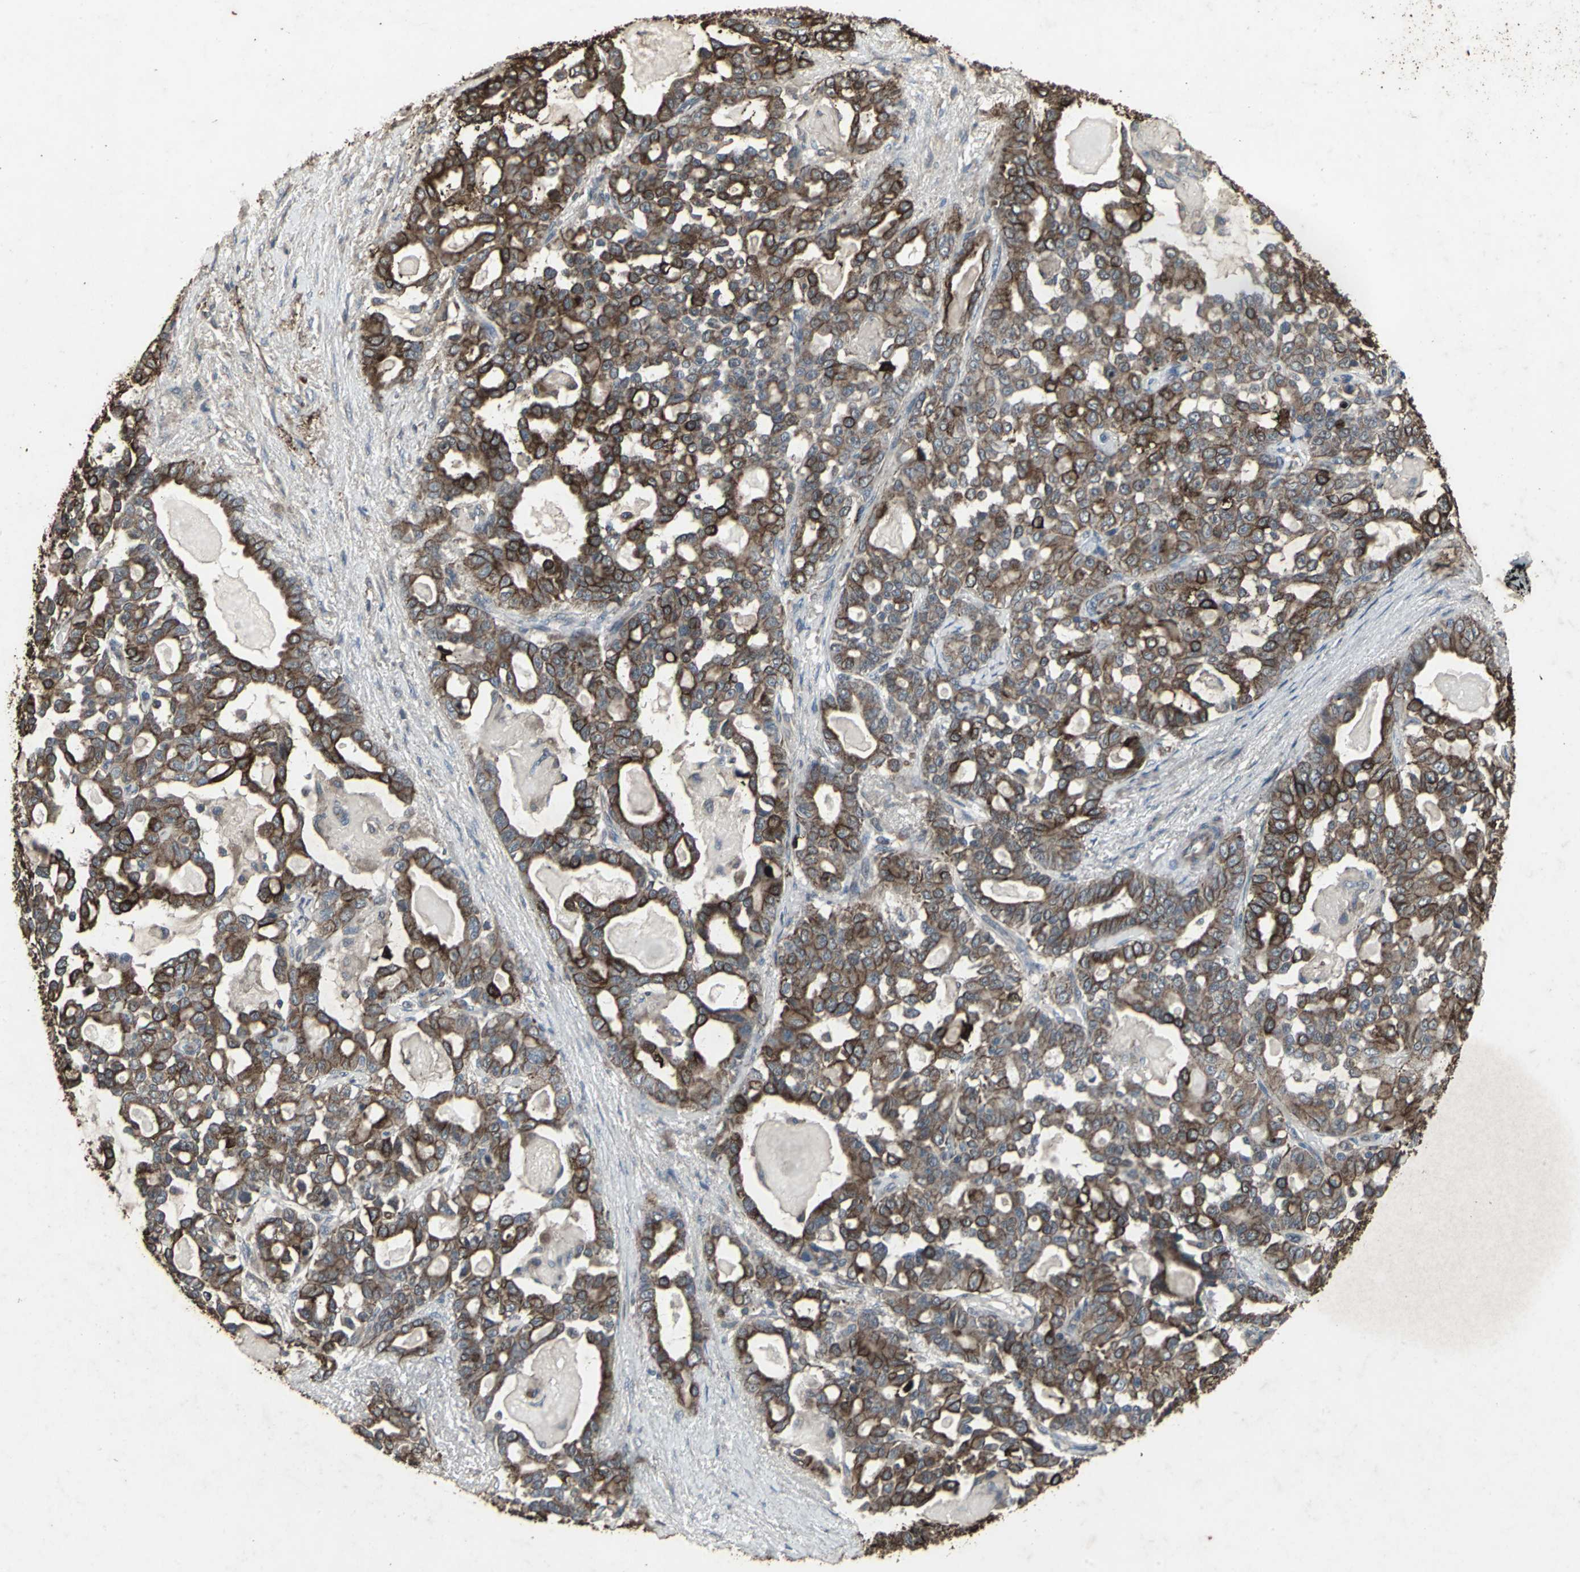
{"staining": {"intensity": "strong", "quantity": ">75%", "location": "cytoplasmic/membranous"}, "tissue": "pancreatic cancer", "cell_type": "Tumor cells", "image_type": "cancer", "snomed": [{"axis": "morphology", "description": "Adenocarcinoma, NOS"}, {"axis": "topography", "description": "Pancreas"}], "caption": "Immunohistochemistry image of human pancreatic cancer (adenocarcinoma) stained for a protein (brown), which shows high levels of strong cytoplasmic/membranous expression in about >75% of tumor cells.", "gene": "CCR9", "patient": {"sex": "male", "age": 63}}